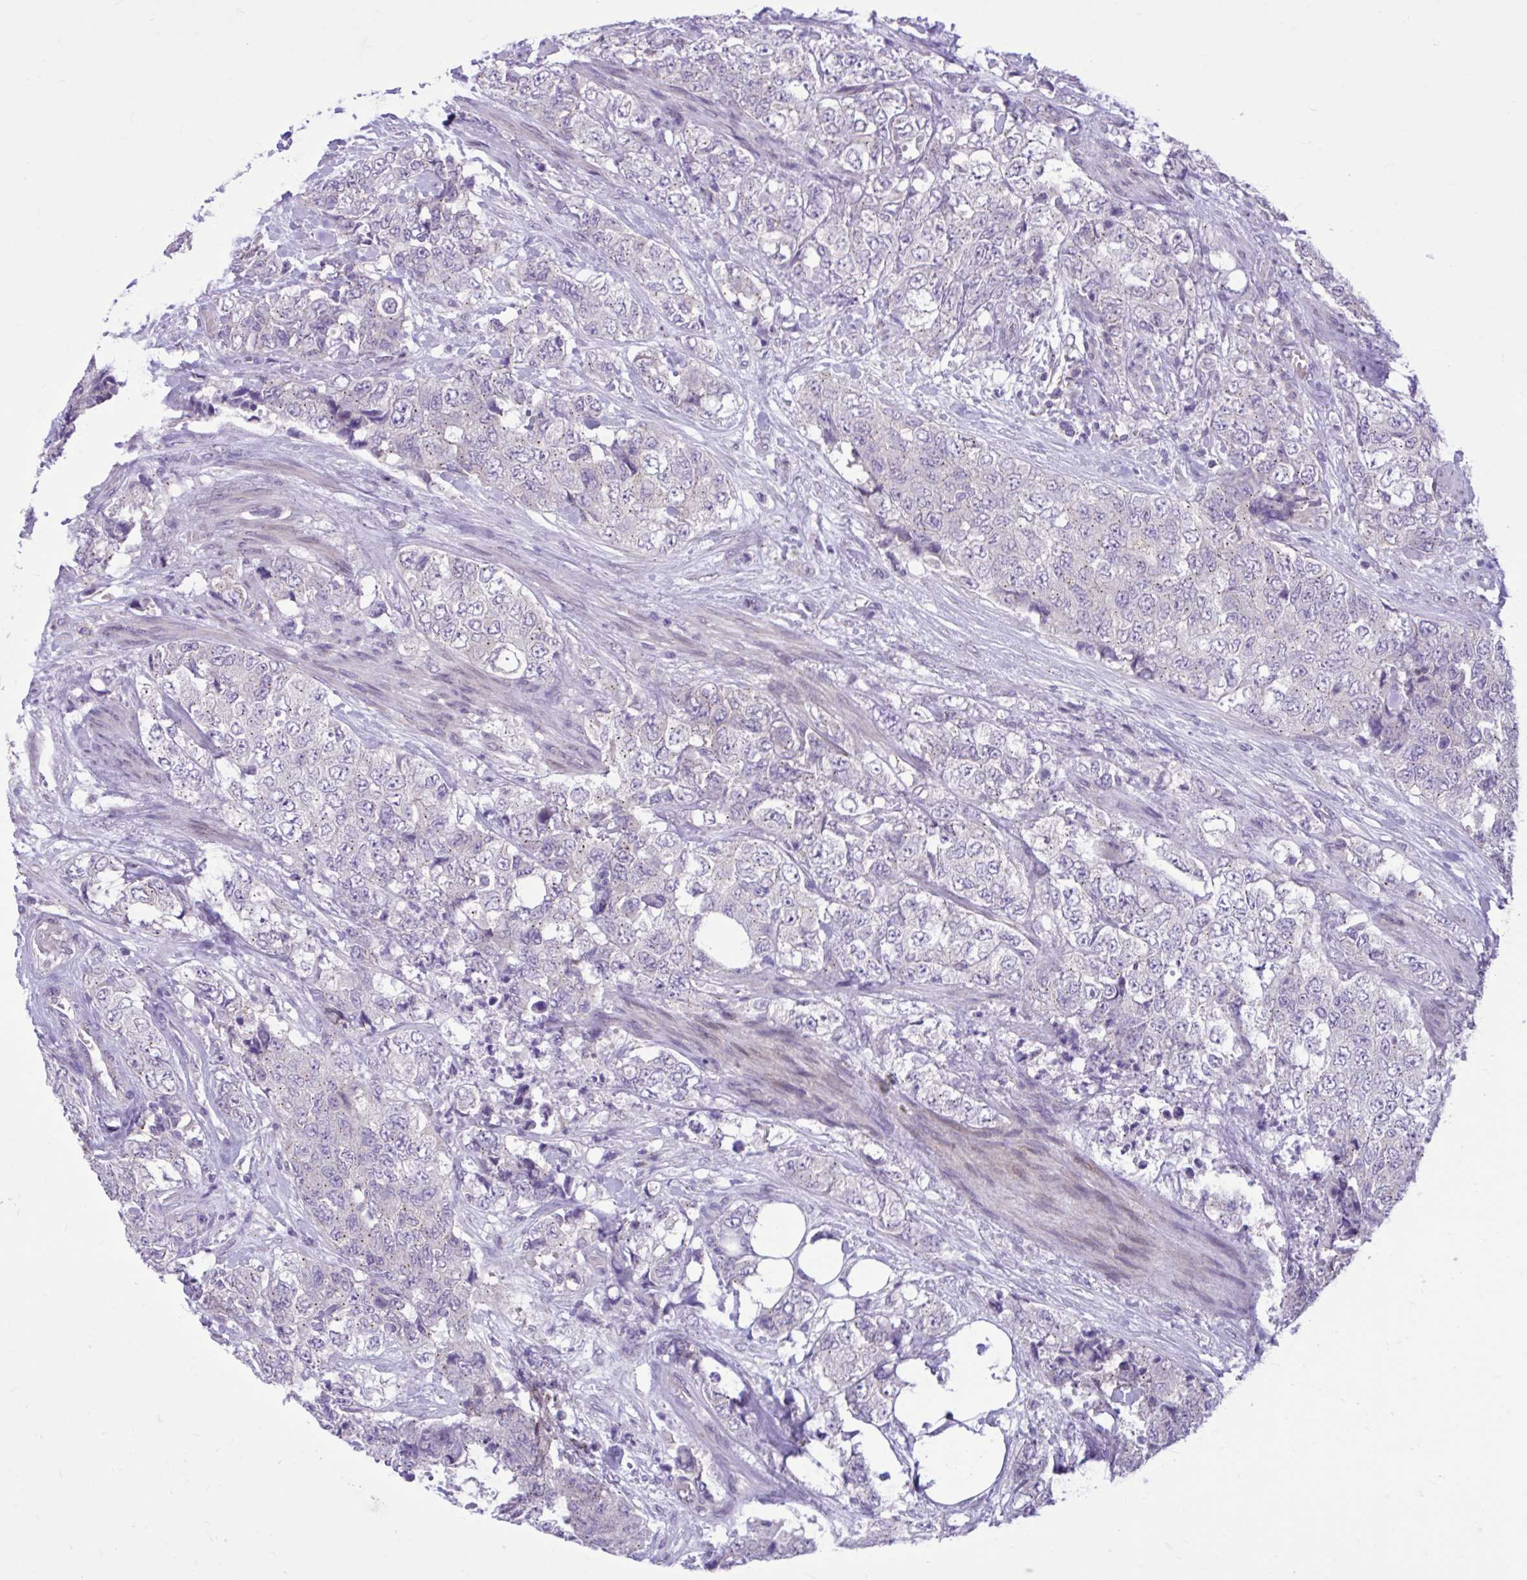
{"staining": {"intensity": "negative", "quantity": "none", "location": "none"}, "tissue": "urothelial cancer", "cell_type": "Tumor cells", "image_type": "cancer", "snomed": [{"axis": "morphology", "description": "Urothelial carcinoma, High grade"}, {"axis": "topography", "description": "Urinary bladder"}], "caption": "Protein analysis of urothelial cancer reveals no significant expression in tumor cells.", "gene": "CEACAM18", "patient": {"sex": "female", "age": 78}}